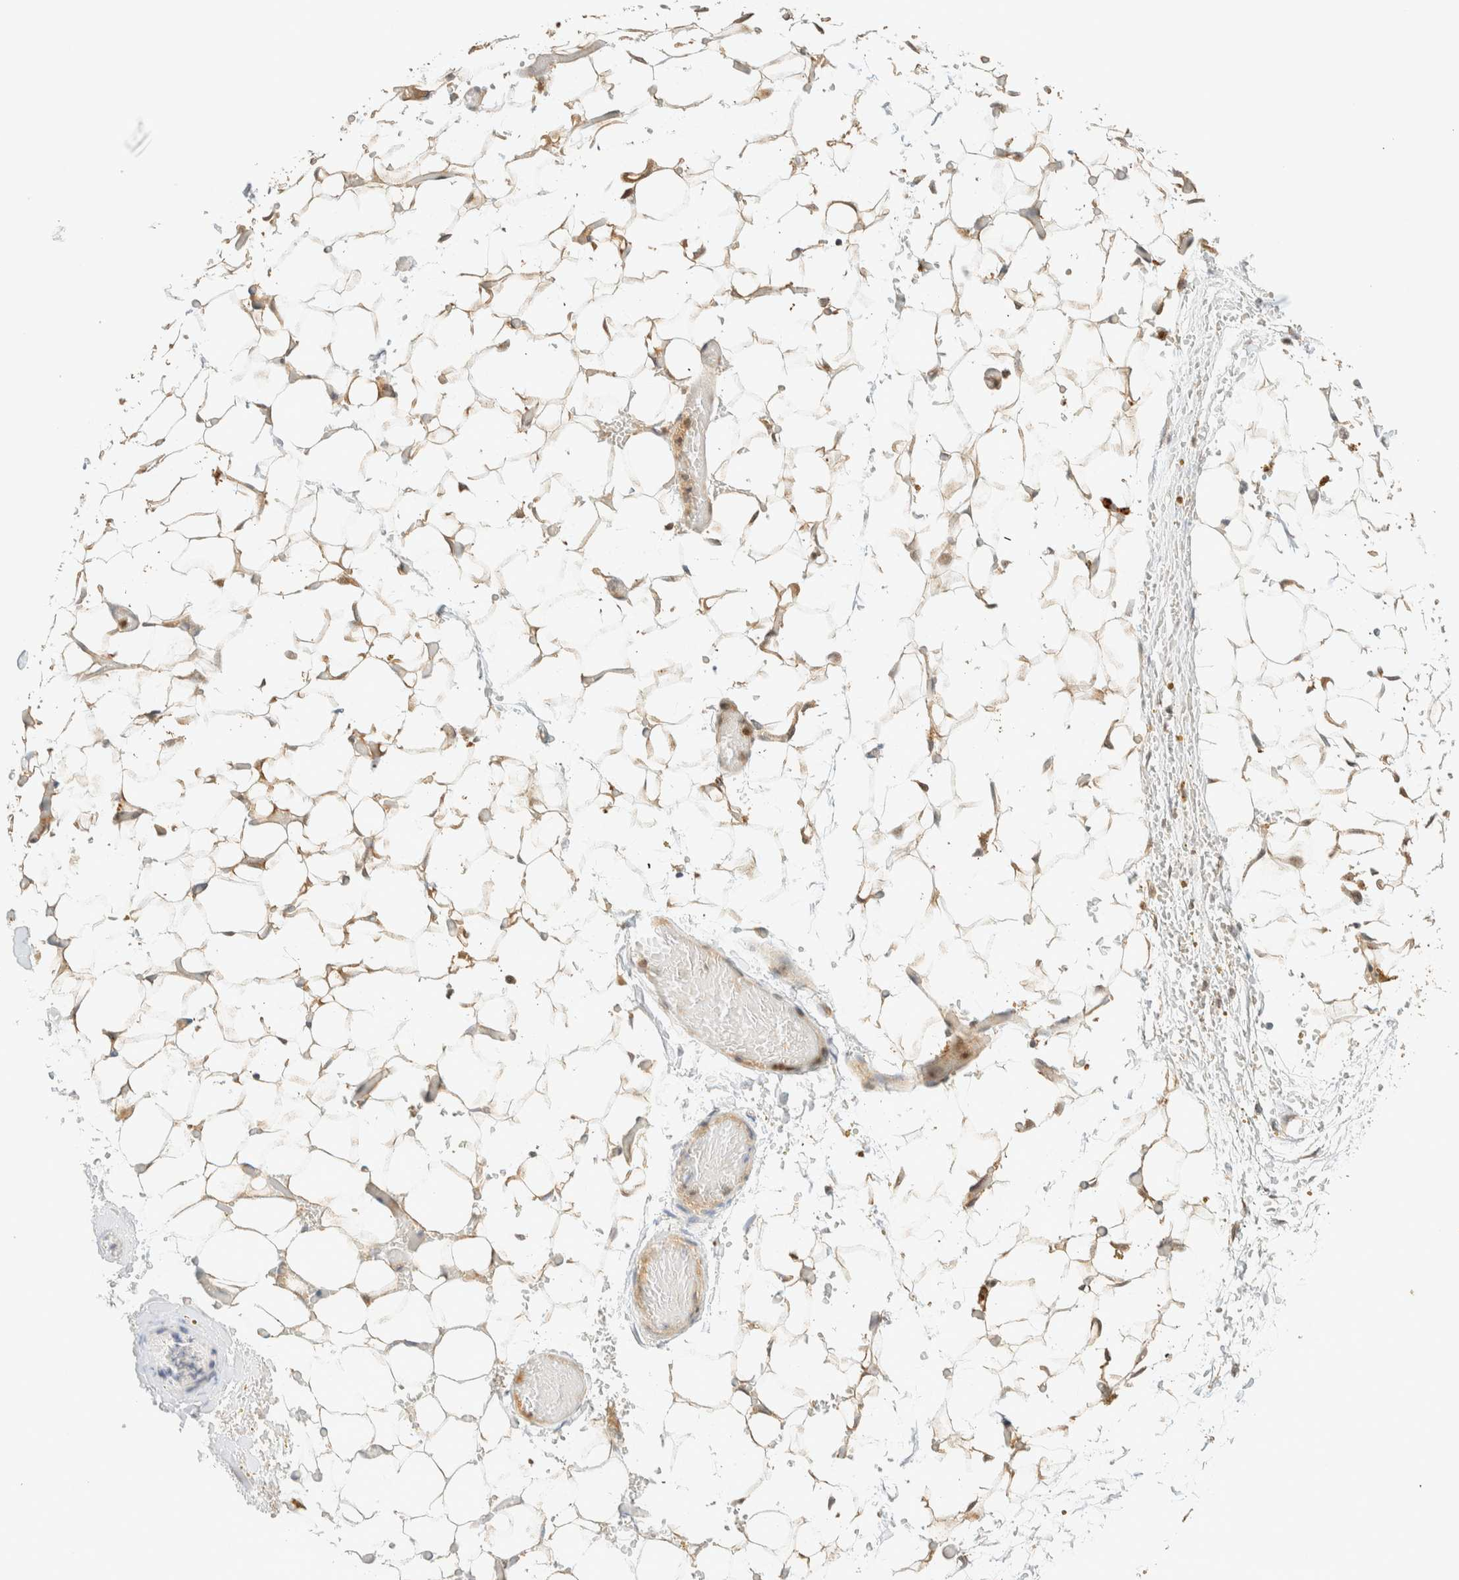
{"staining": {"intensity": "moderate", "quantity": "25%-75%", "location": "cytoplasmic/membranous"}, "tissue": "adipose tissue", "cell_type": "Adipocytes", "image_type": "normal", "snomed": [{"axis": "morphology", "description": "Normal tissue, NOS"}, {"axis": "topography", "description": "Kidney"}, {"axis": "topography", "description": "Peripheral nerve tissue"}], "caption": "Immunohistochemical staining of normal adipose tissue demonstrates moderate cytoplasmic/membranous protein positivity in about 25%-75% of adipocytes.", "gene": "ZBTB34", "patient": {"sex": "male", "age": 7}}